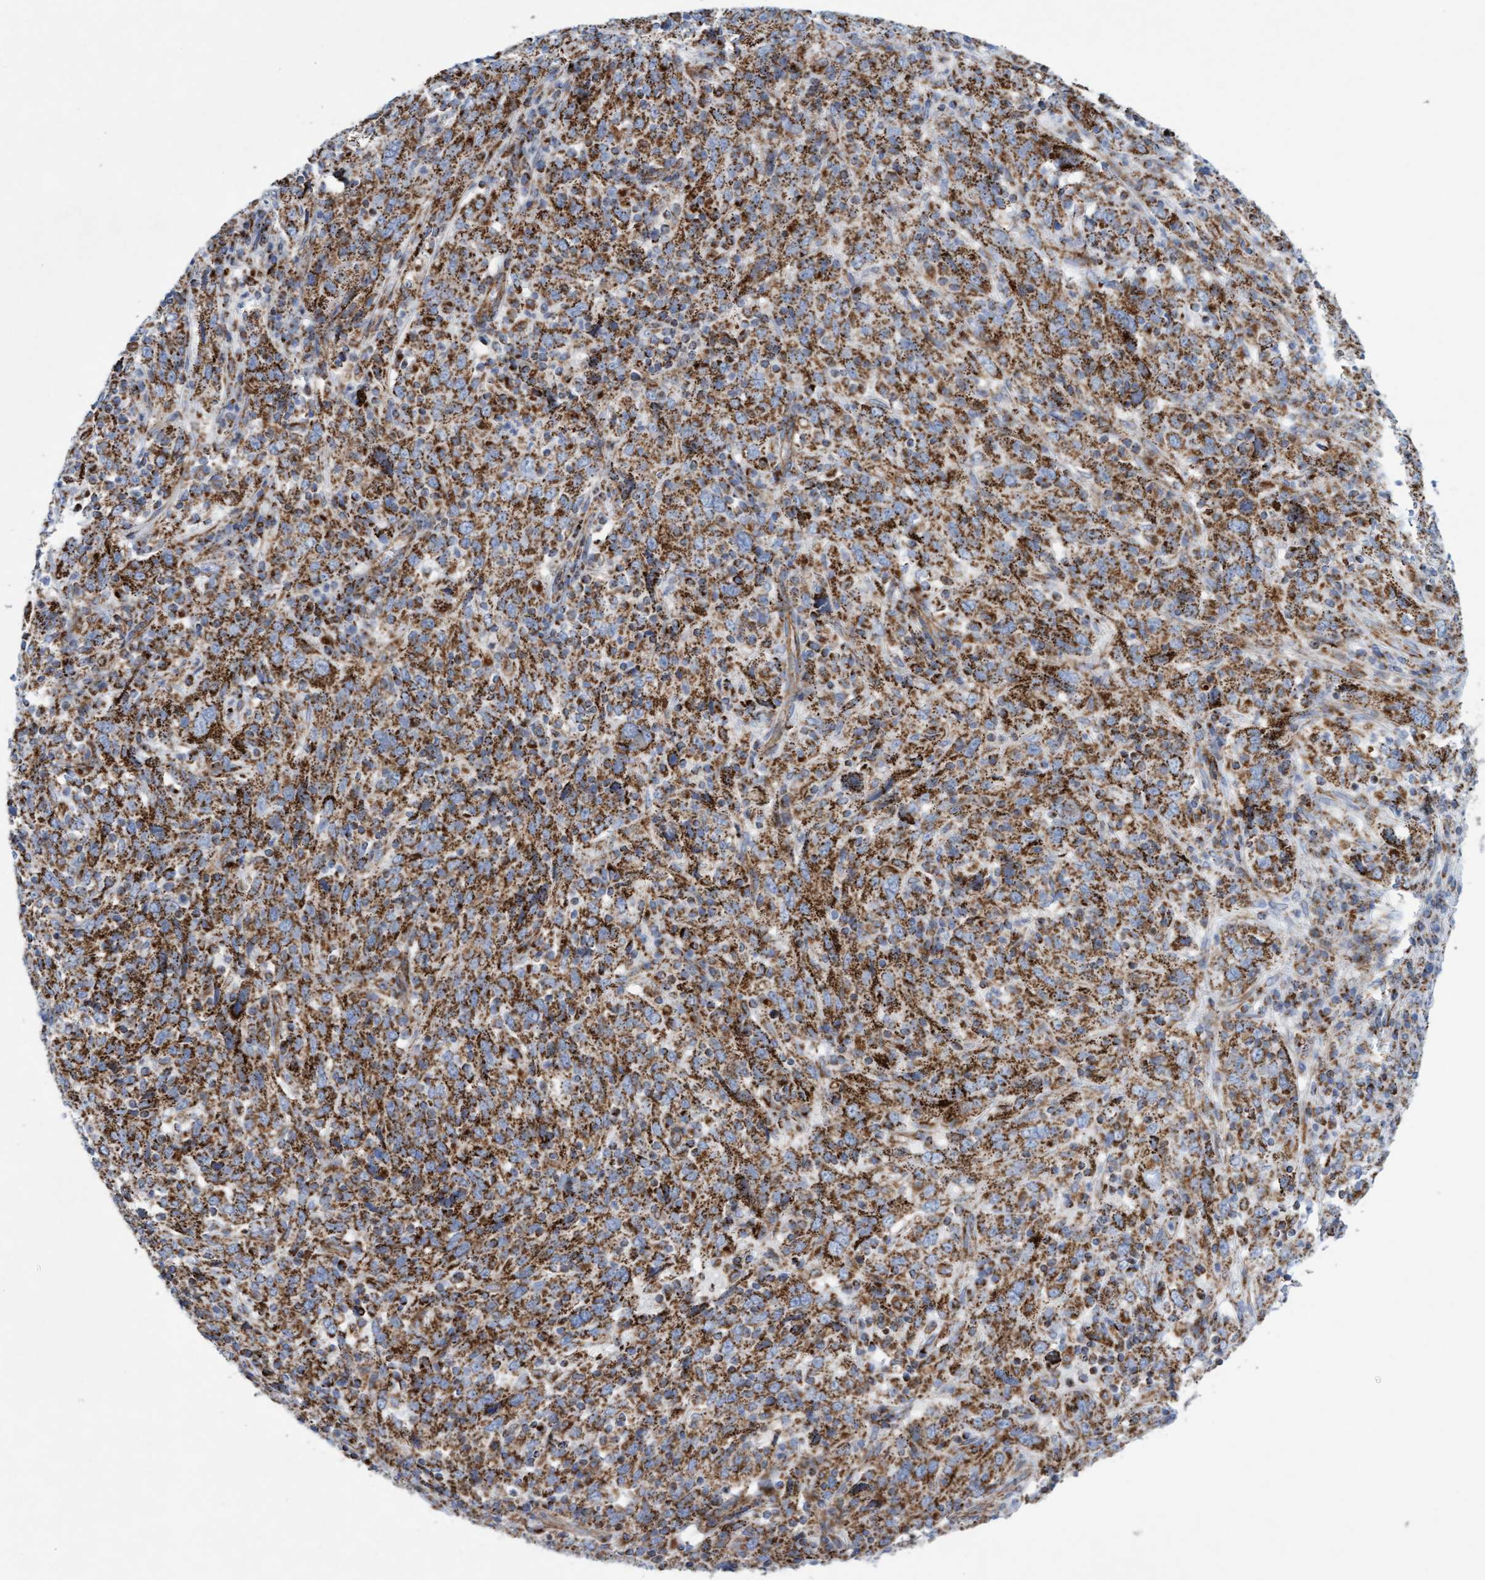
{"staining": {"intensity": "strong", "quantity": ">75%", "location": "cytoplasmic/membranous"}, "tissue": "cervical cancer", "cell_type": "Tumor cells", "image_type": "cancer", "snomed": [{"axis": "morphology", "description": "Squamous cell carcinoma, NOS"}, {"axis": "topography", "description": "Cervix"}], "caption": "A photomicrograph of squamous cell carcinoma (cervical) stained for a protein shows strong cytoplasmic/membranous brown staining in tumor cells. The staining was performed using DAB (3,3'-diaminobenzidine) to visualize the protein expression in brown, while the nuclei were stained in blue with hematoxylin (Magnification: 20x).", "gene": "GGTA1", "patient": {"sex": "female", "age": 46}}